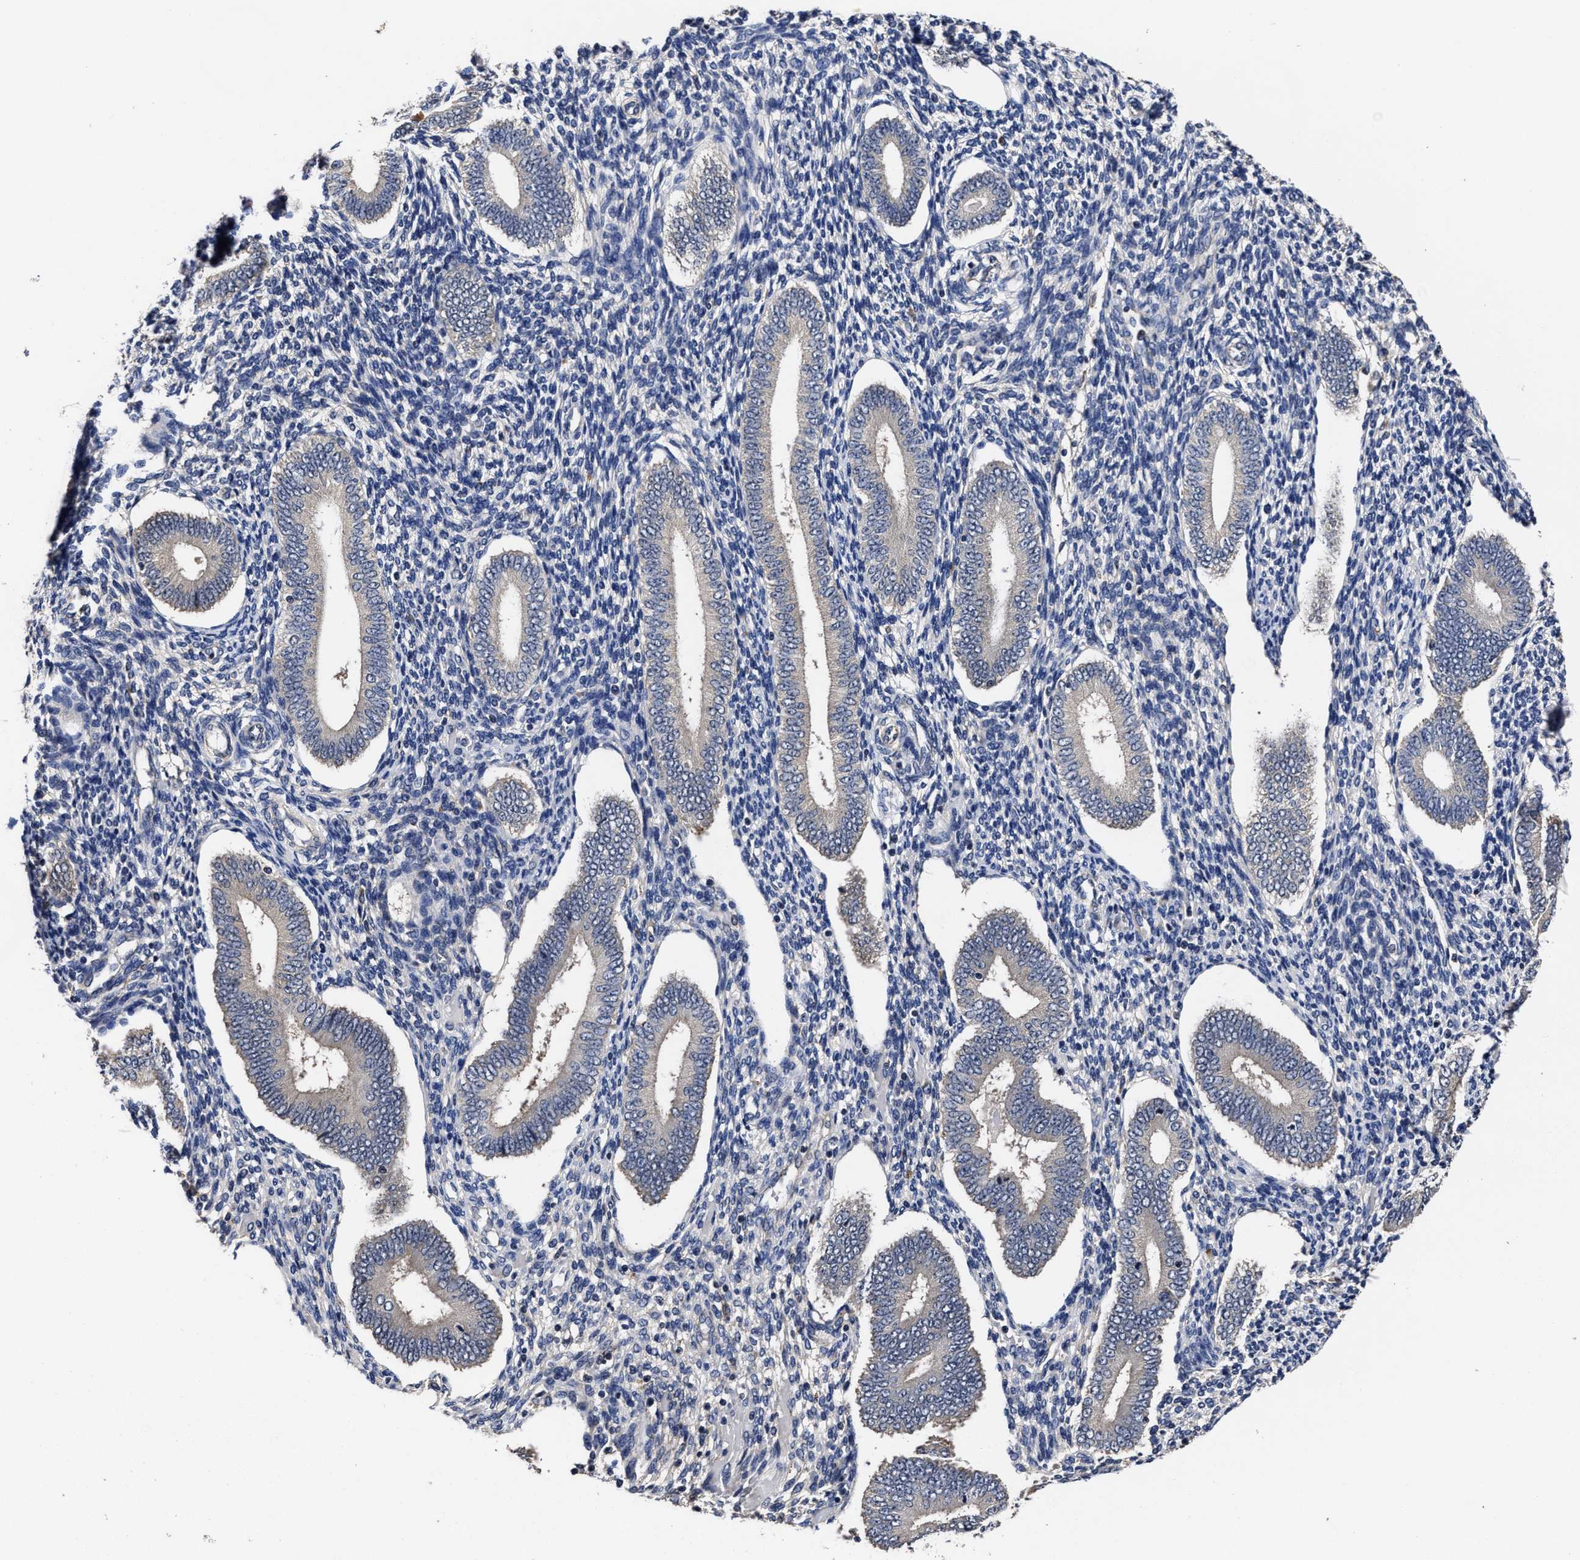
{"staining": {"intensity": "negative", "quantity": "none", "location": "none"}, "tissue": "endometrium", "cell_type": "Cells in endometrial stroma", "image_type": "normal", "snomed": [{"axis": "morphology", "description": "Normal tissue, NOS"}, {"axis": "topography", "description": "Endometrium"}], "caption": "The photomicrograph demonstrates no significant staining in cells in endometrial stroma of endometrium.", "gene": "SOCS5", "patient": {"sex": "female", "age": 42}}